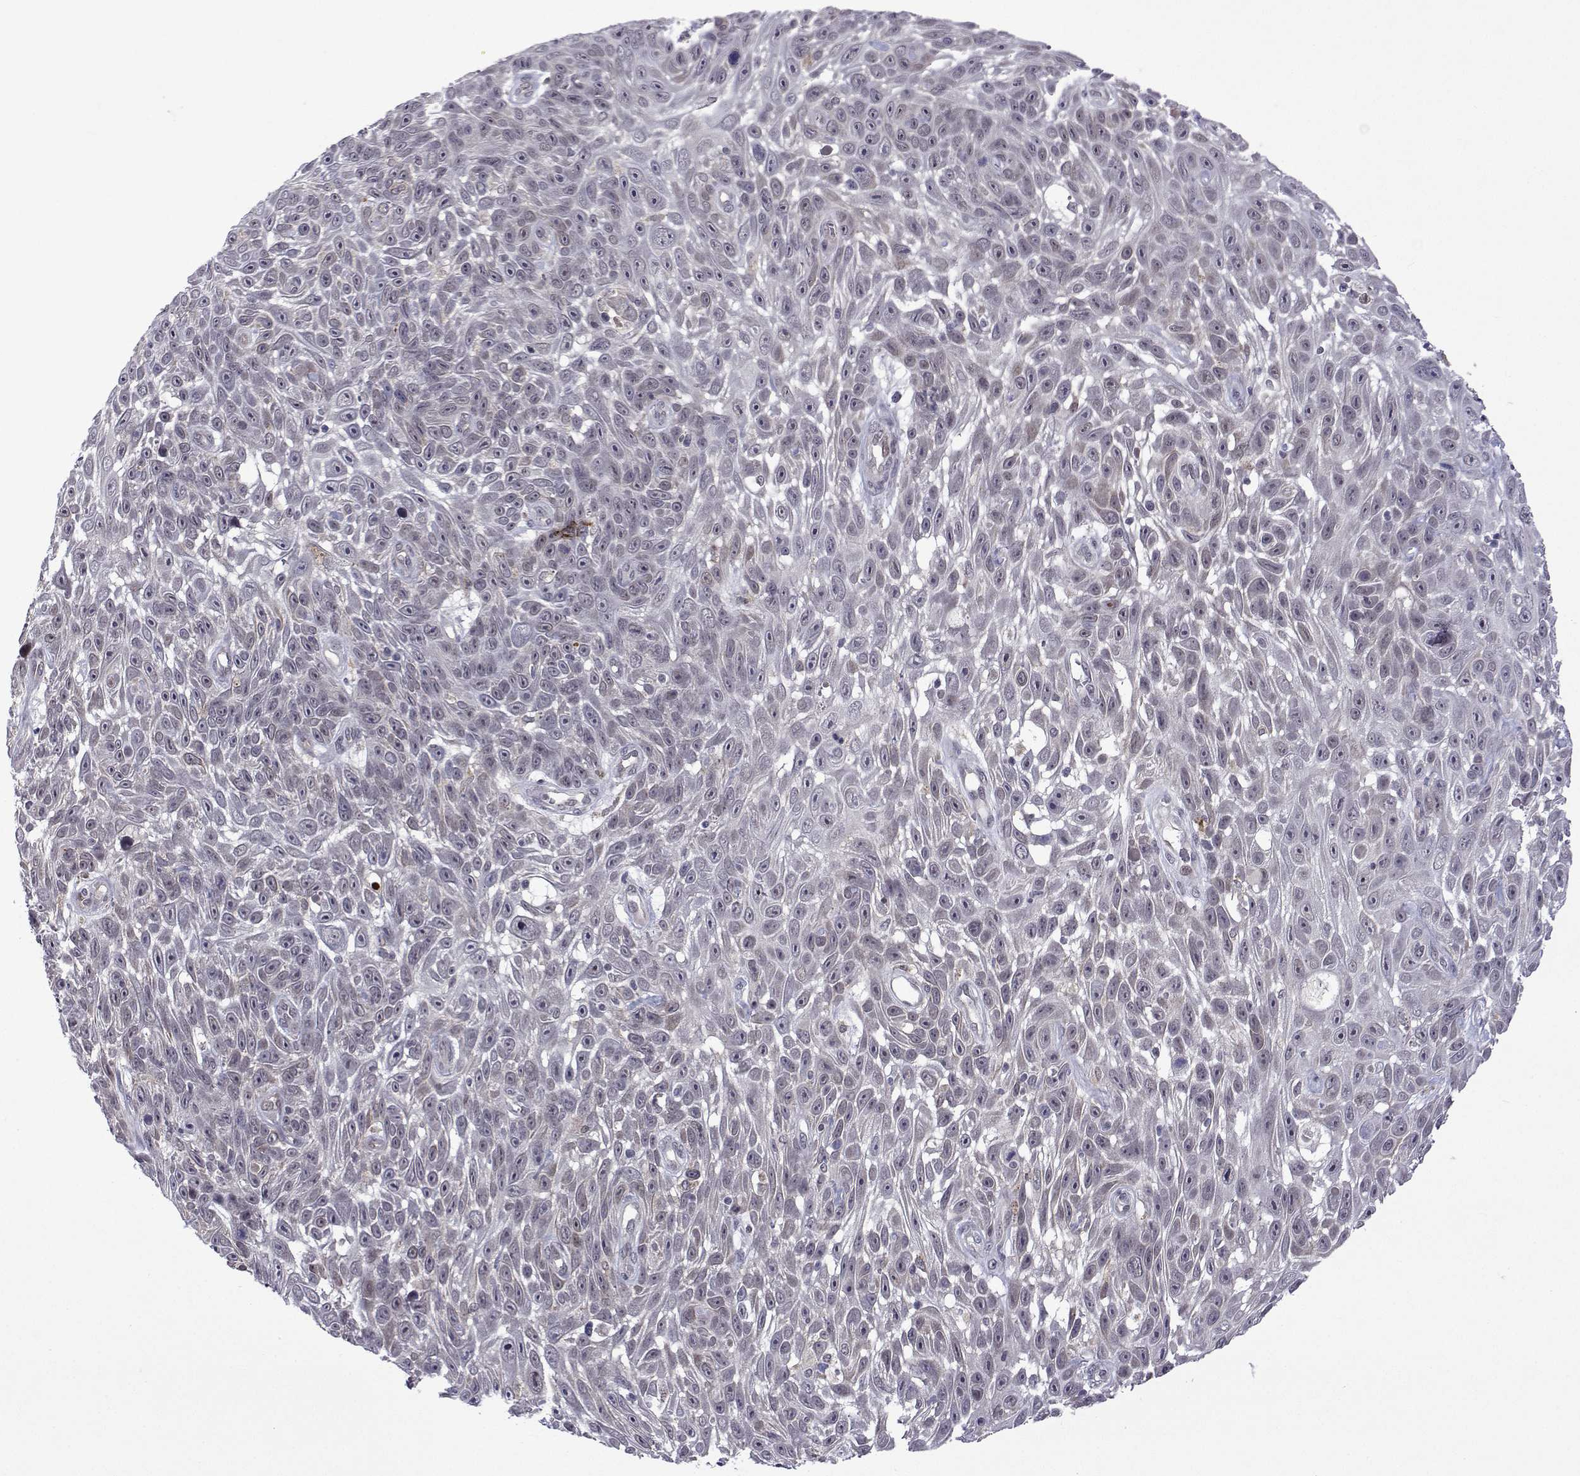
{"staining": {"intensity": "negative", "quantity": "none", "location": "none"}, "tissue": "skin cancer", "cell_type": "Tumor cells", "image_type": "cancer", "snomed": [{"axis": "morphology", "description": "Squamous cell carcinoma, NOS"}, {"axis": "topography", "description": "Skin"}], "caption": "This is an IHC histopathology image of human squamous cell carcinoma (skin). There is no staining in tumor cells.", "gene": "EFCAB3", "patient": {"sex": "male", "age": 82}}